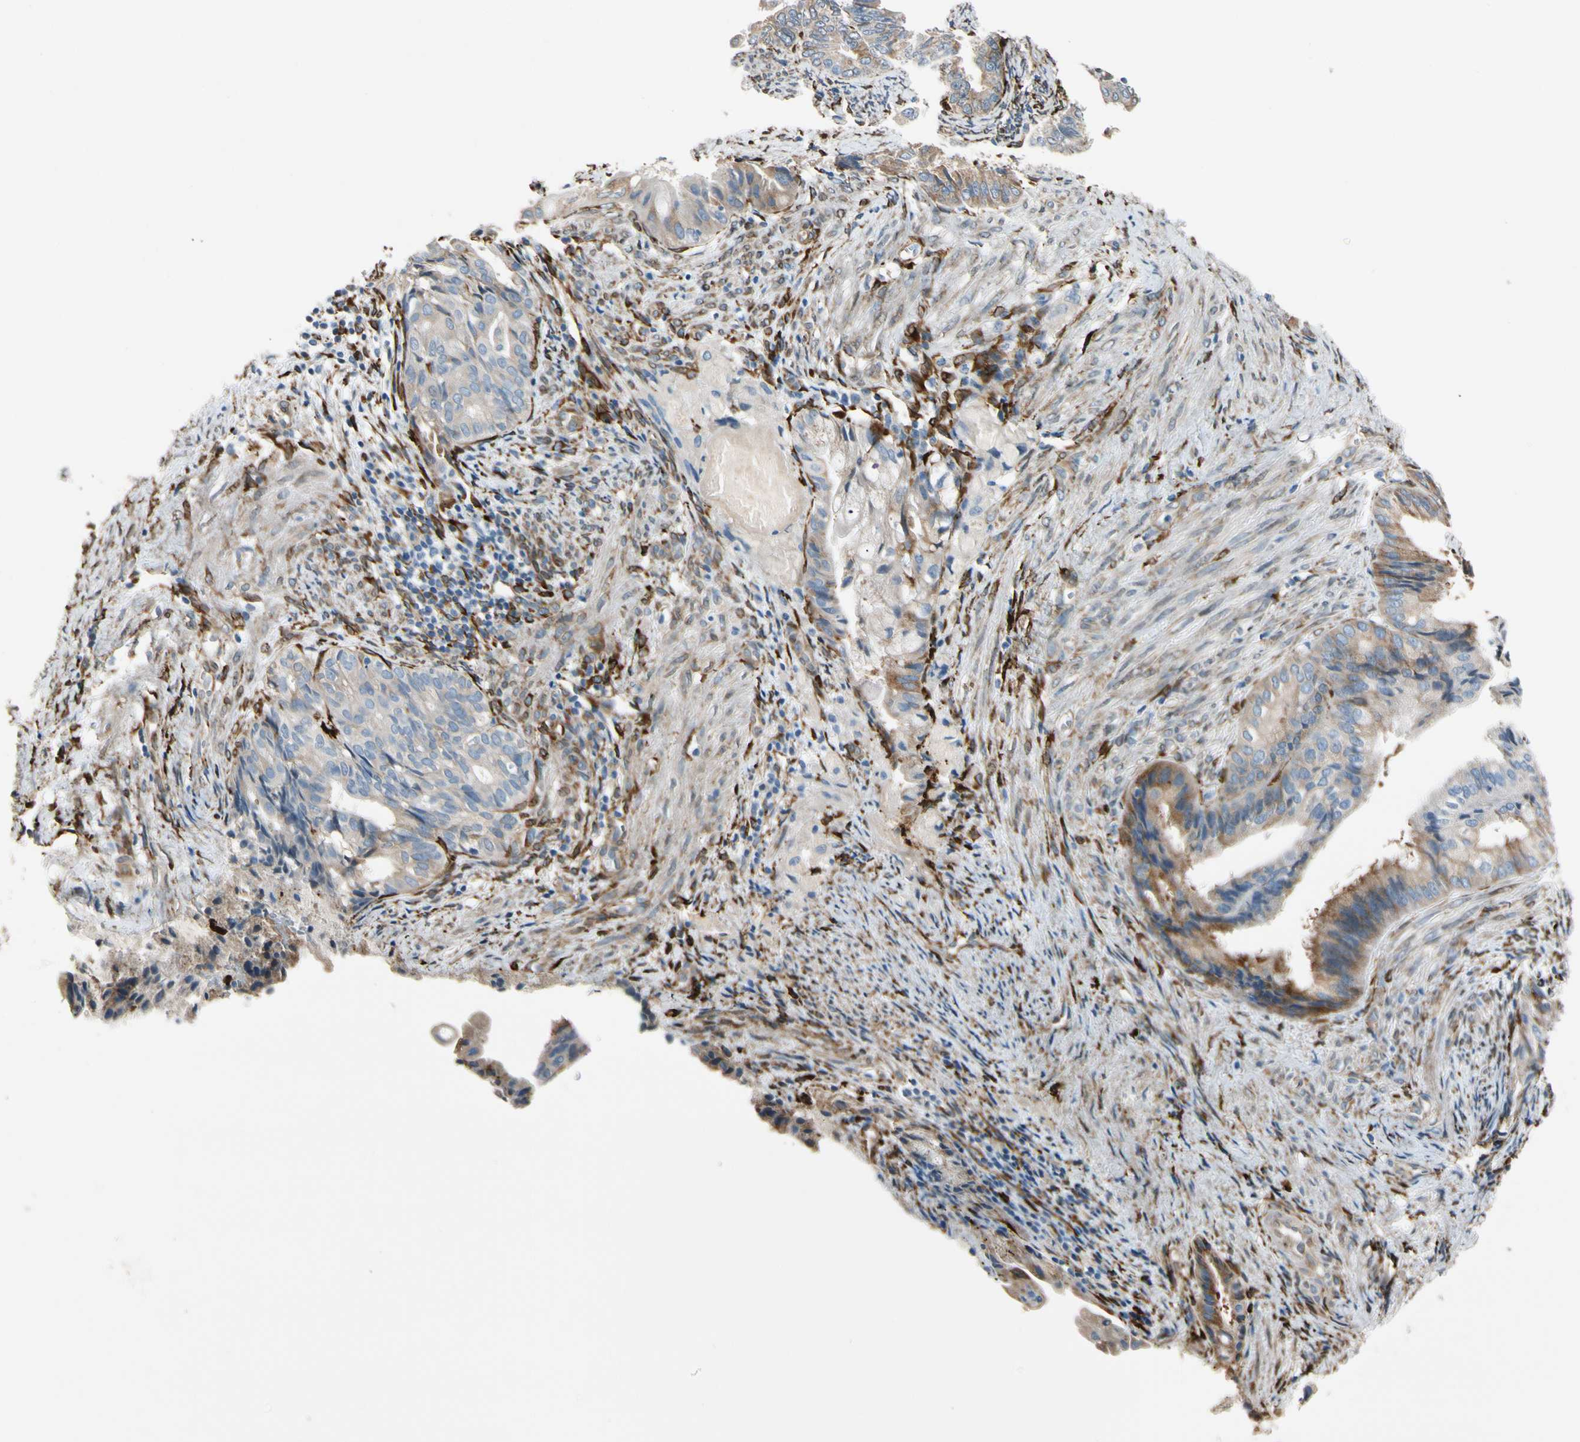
{"staining": {"intensity": "moderate", "quantity": ">75%", "location": "cytoplasmic/membranous"}, "tissue": "endometrial cancer", "cell_type": "Tumor cells", "image_type": "cancer", "snomed": [{"axis": "morphology", "description": "Adenocarcinoma, NOS"}, {"axis": "topography", "description": "Endometrium"}], "caption": "Moderate cytoplasmic/membranous expression is appreciated in approximately >75% of tumor cells in adenocarcinoma (endometrial).", "gene": "FKBP7", "patient": {"sex": "female", "age": 86}}